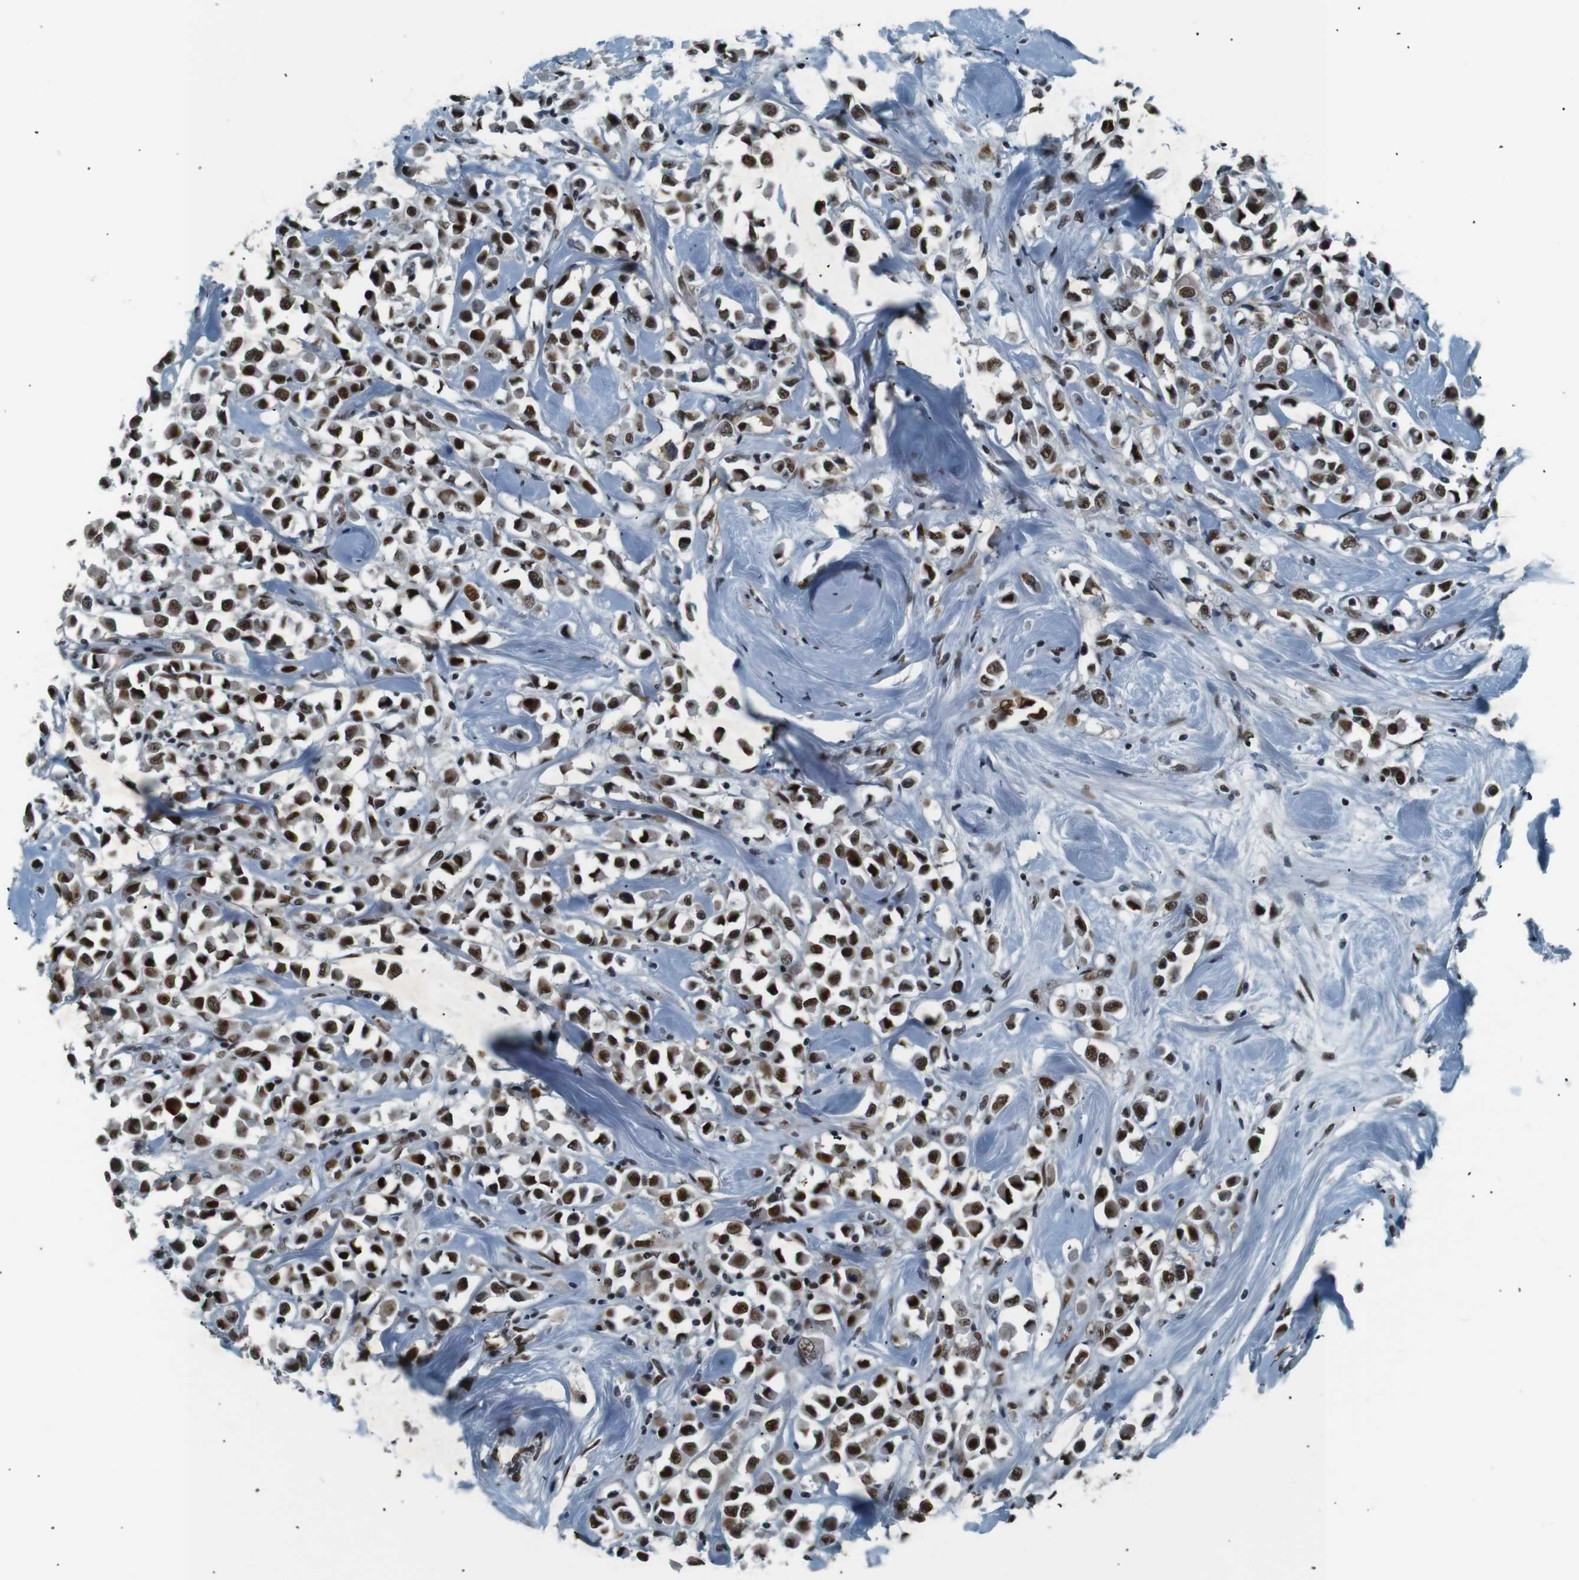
{"staining": {"intensity": "strong", "quantity": ">75%", "location": "nuclear"}, "tissue": "breast cancer", "cell_type": "Tumor cells", "image_type": "cancer", "snomed": [{"axis": "morphology", "description": "Duct carcinoma"}, {"axis": "topography", "description": "Breast"}], "caption": "A micrograph showing strong nuclear staining in approximately >75% of tumor cells in breast intraductal carcinoma, as visualized by brown immunohistochemical staining.", "gene": "HEXIM1", "patient": {"sex": "female", "age": 61}}